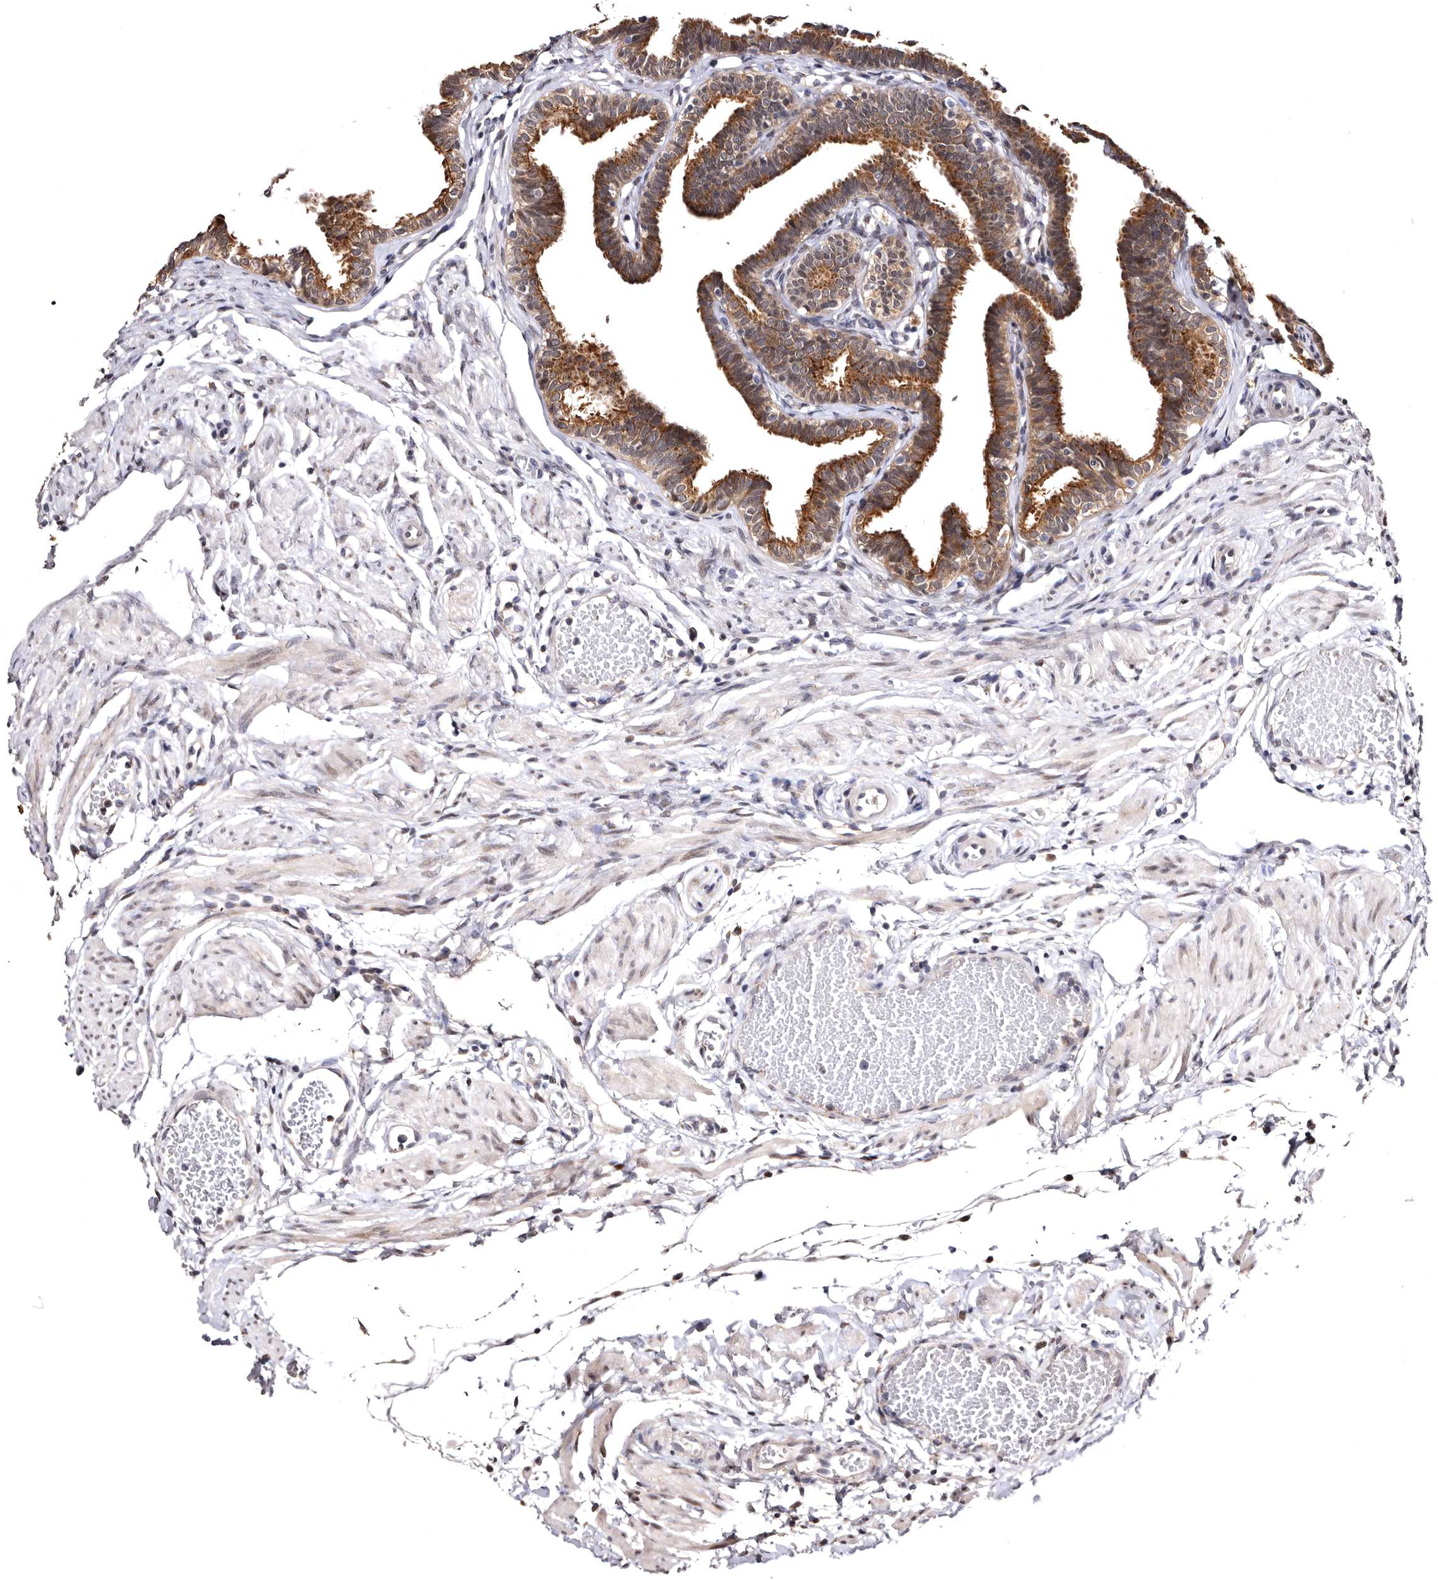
{"staining": {"intensity": "moderate", "quantity": ">75%", "location": "cytoplasmic/membranous,nuclear"}, "tissue": "fallopian tube", "cell_type": "Glandular cells", "image_type": "normal", "snomed": [{"axis": "morphology", "description": "Normal tissue, NOS"}, {"axis": "topography", "description": "Fallopian tube"}, {"axis": "topography", "description": "Ovary"}], "caption": "Immunohistochemical staining of normal fallopian tube displays >75% levels of moderate cytoplasmic/membranous,nuclear protein staining in about >75% of glandular cells. (DAB (3,3'-diaminobenzidine) IHC with brightfield microscopy, high magnification).", "gene": "FAM91A1", "patient": {"sex": "female", "age": 23}}